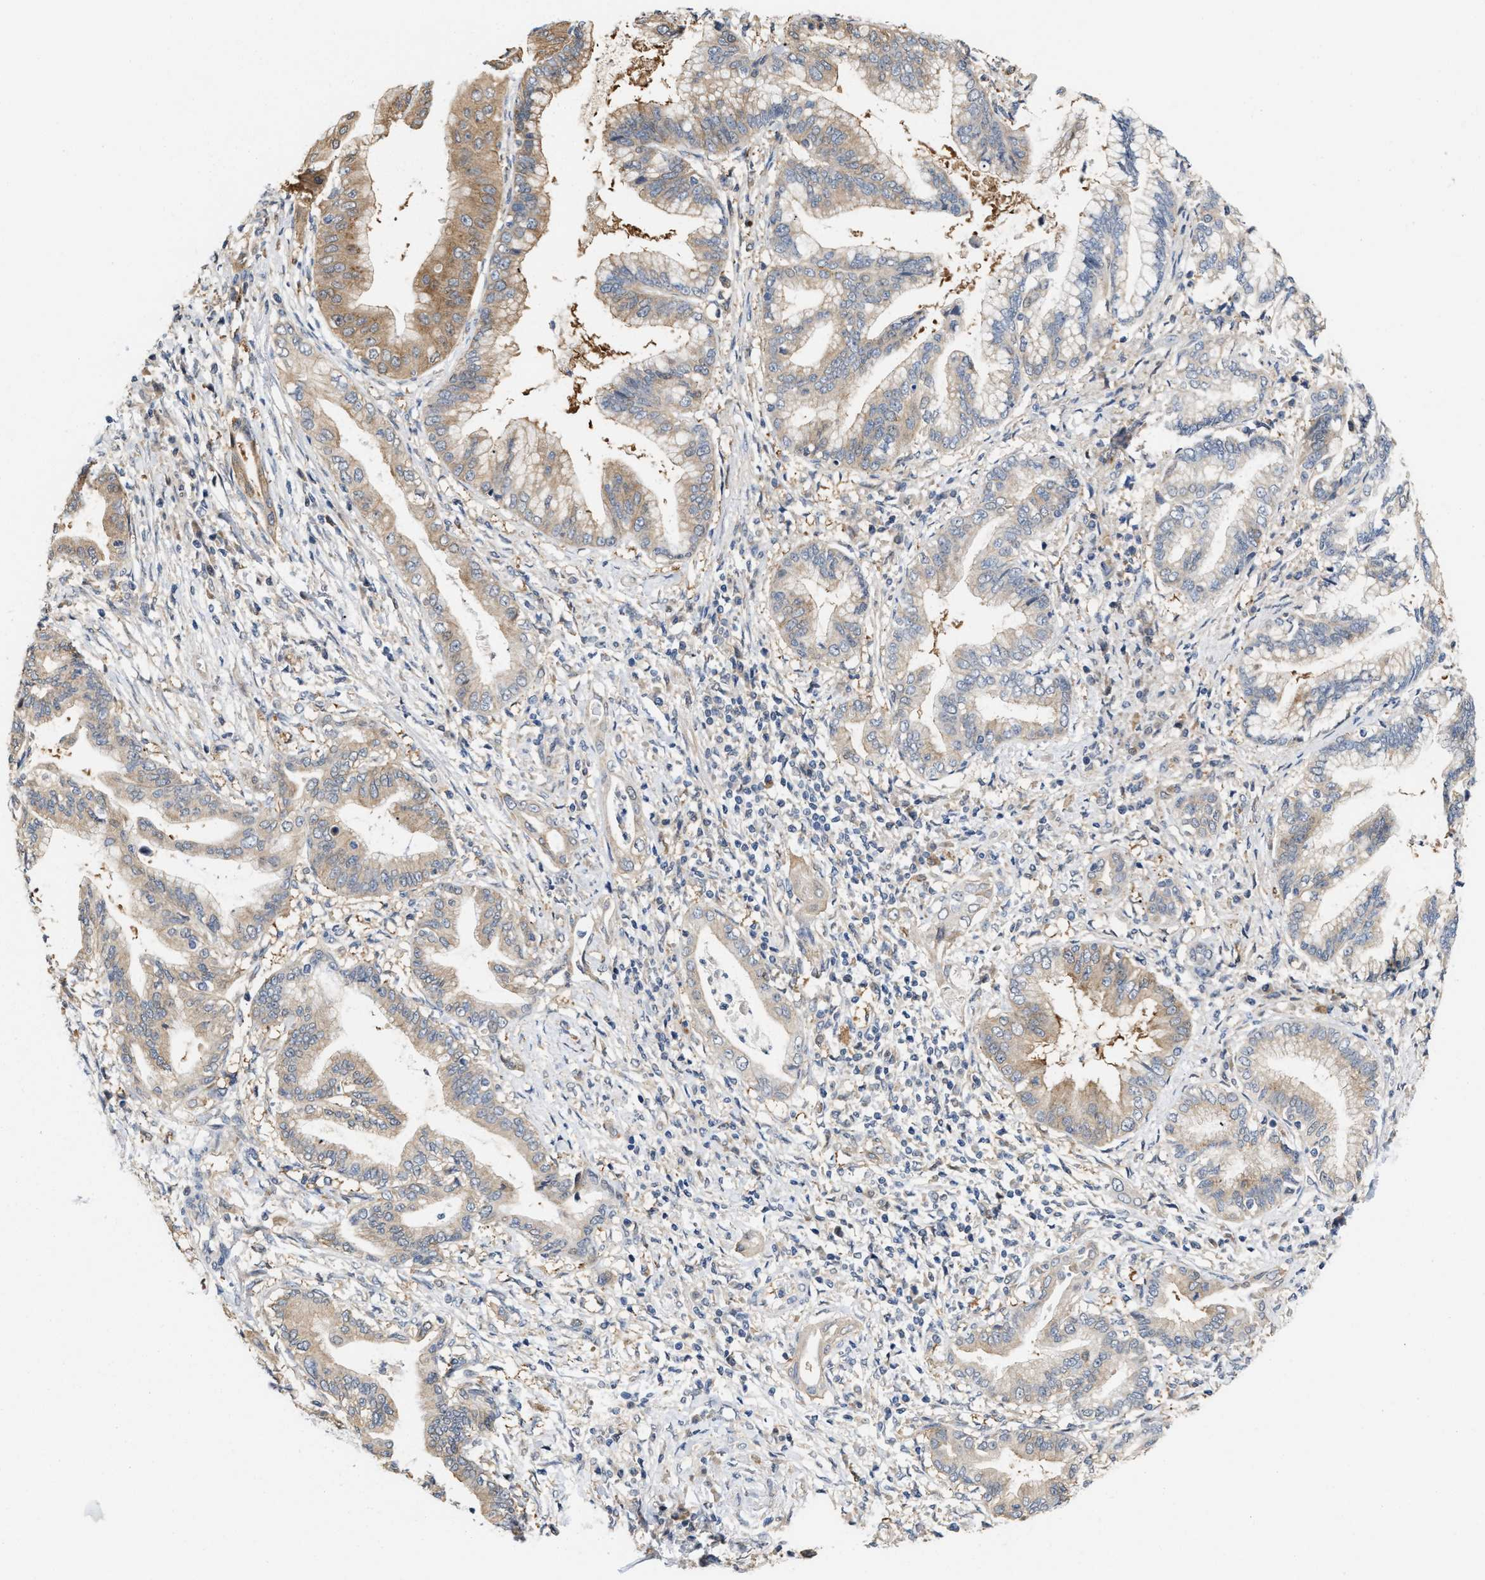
{"staining": {"intensity": "weak", "quantity": ">75%", "location": "cytoplasmic/membranous"}, "tissue": "pancreatic cancer", "cell_type": "Tumor cells", "image_type": "cancer", "snomed": [{"axis": "morphology", "description": "Adenocarcinoma, NOS"}, {"axis": "topography", "description": "Pancreas"}], "caption": "Immunohistochemical staining of human pancreatic cancer displays low levels of weak cytoplasmic/membranous staining in about >75% of tumor cells.", "gene": "CSNK1A1", "patient": {"sex": "female", "age": 64}}